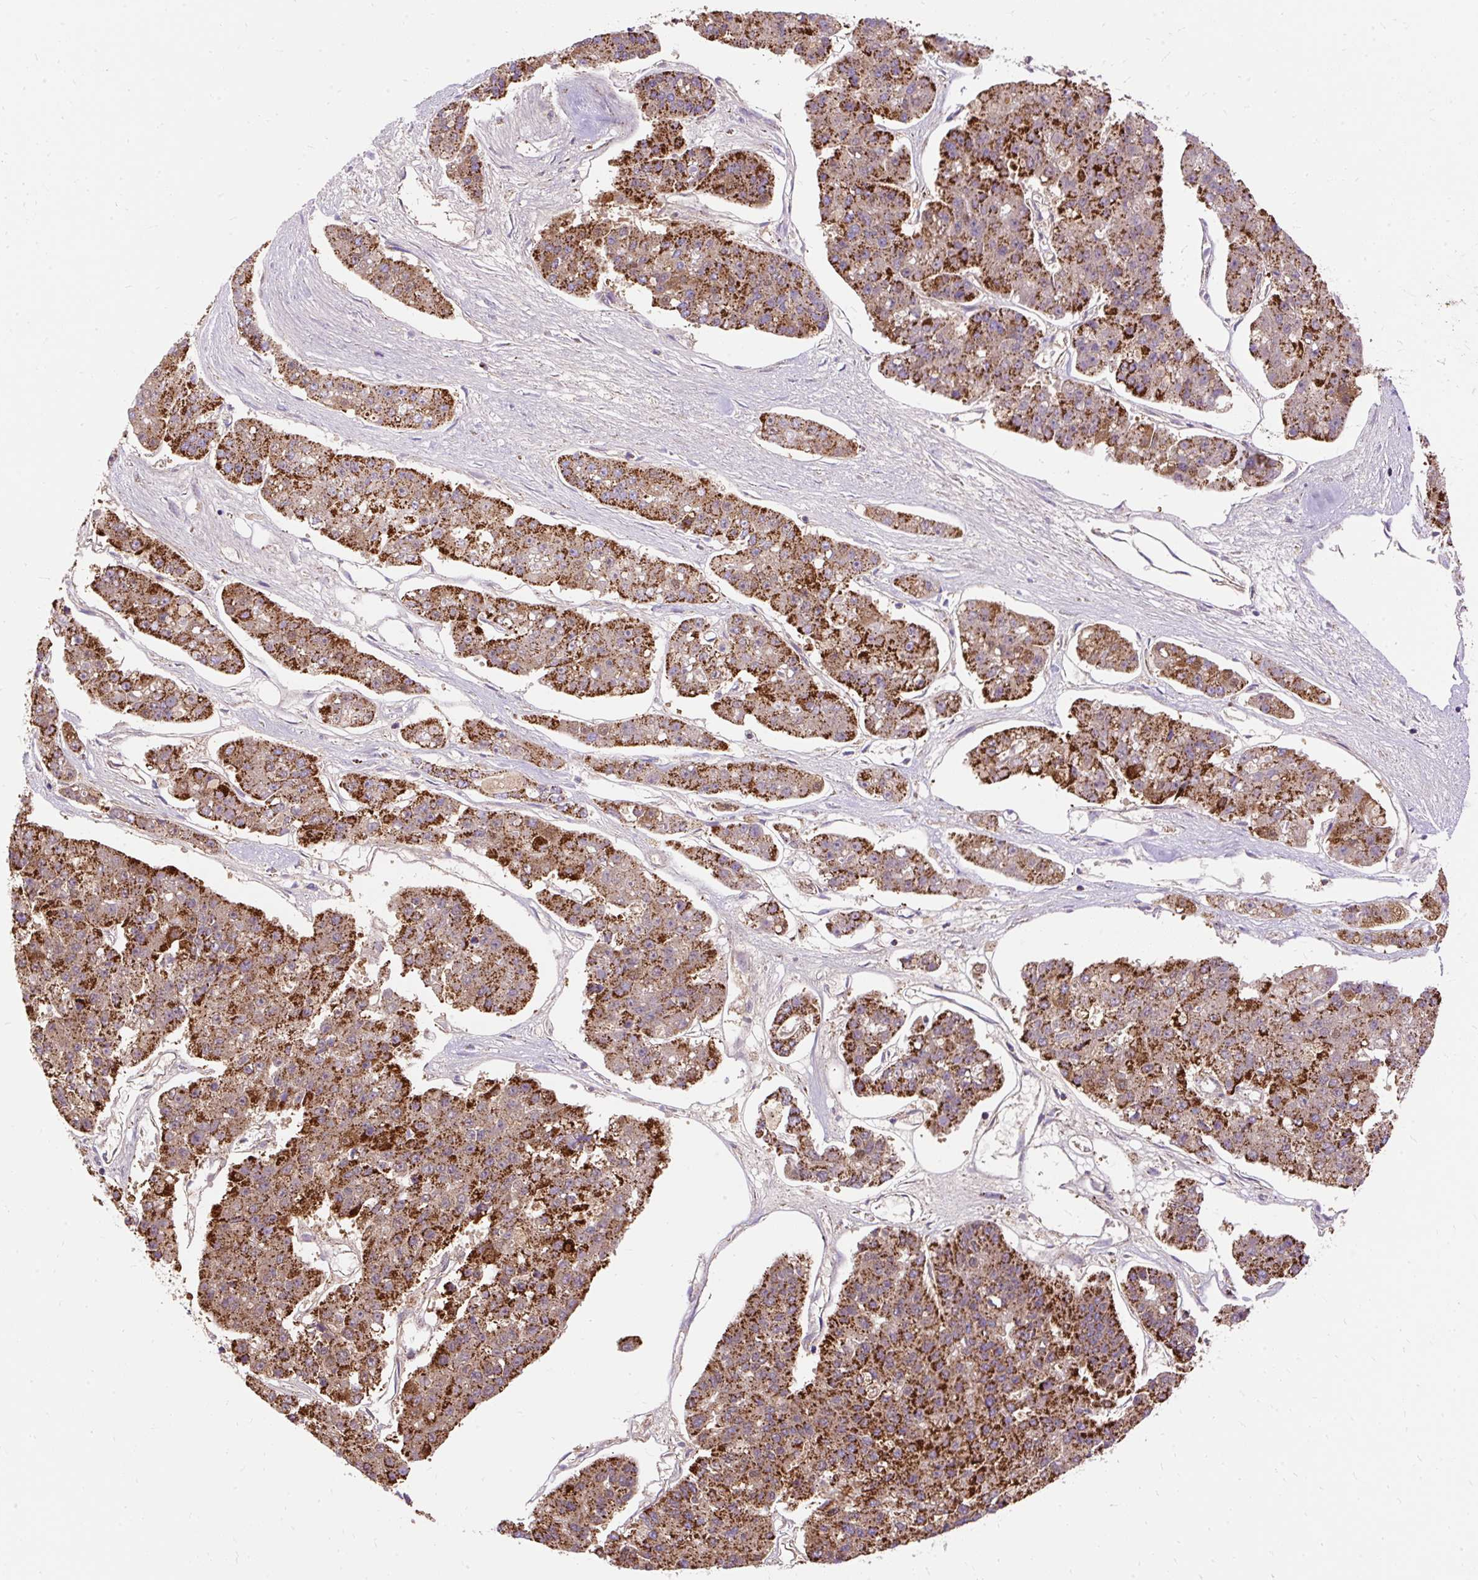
{"staining": {"intensity": "strong", "quantity": ">75%", "location": "cytoplasmic/membranous"}, "tissue": "pancreatic cancer", "cell_type": "Tumor cells", "image_type": "cancer", "snomed": [{"axis": "morphology", "description": "Adenocarcinoma, NOS"}, {"axis": "topography", "description": "Pancreas"}], "caption": "Tumor cells exhibit high levels of strong cytoplasmic/membranous staining in approximately >75% of cells in adenocarcinoma (pancreatic).", "gene": "CEP290", "patient": {"sex": "male", "age": 50}}